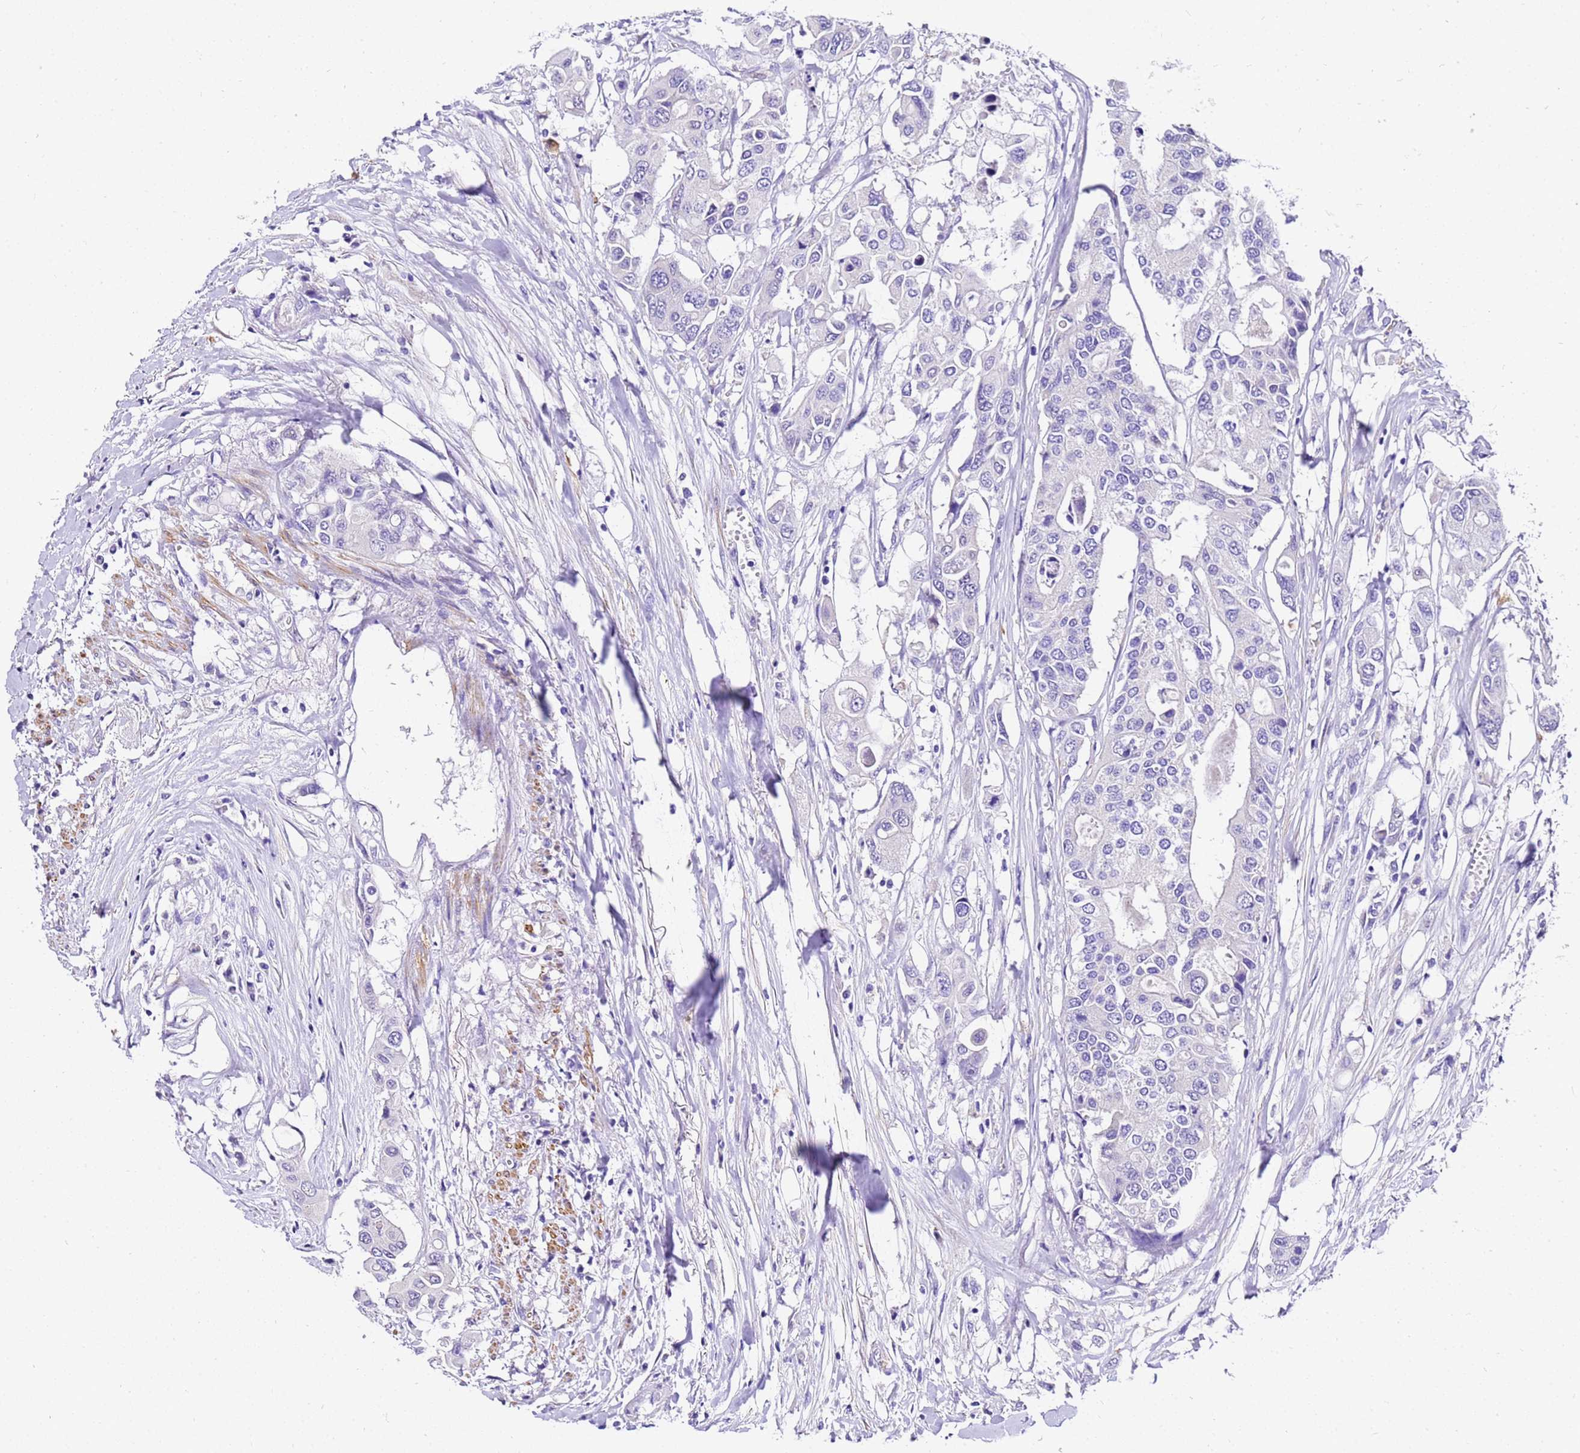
{"staining": {"intensity": "negative", "quantity": "none", "location": "none"}, "tissue": "colorectal cancer", "cell_type": "Tumor cells", "image_type": "cancer", "snomed": [{"axis": "morphology", "description": "Adenocarcinoma, NOS"}, {"axis": "topography", "description": "Colon"}], "caption": "Tumor cells show no significant protein positivity in colorectal cancer.", "gene": "HSPB6", "patient": {"sex": "male", "age": 77}}